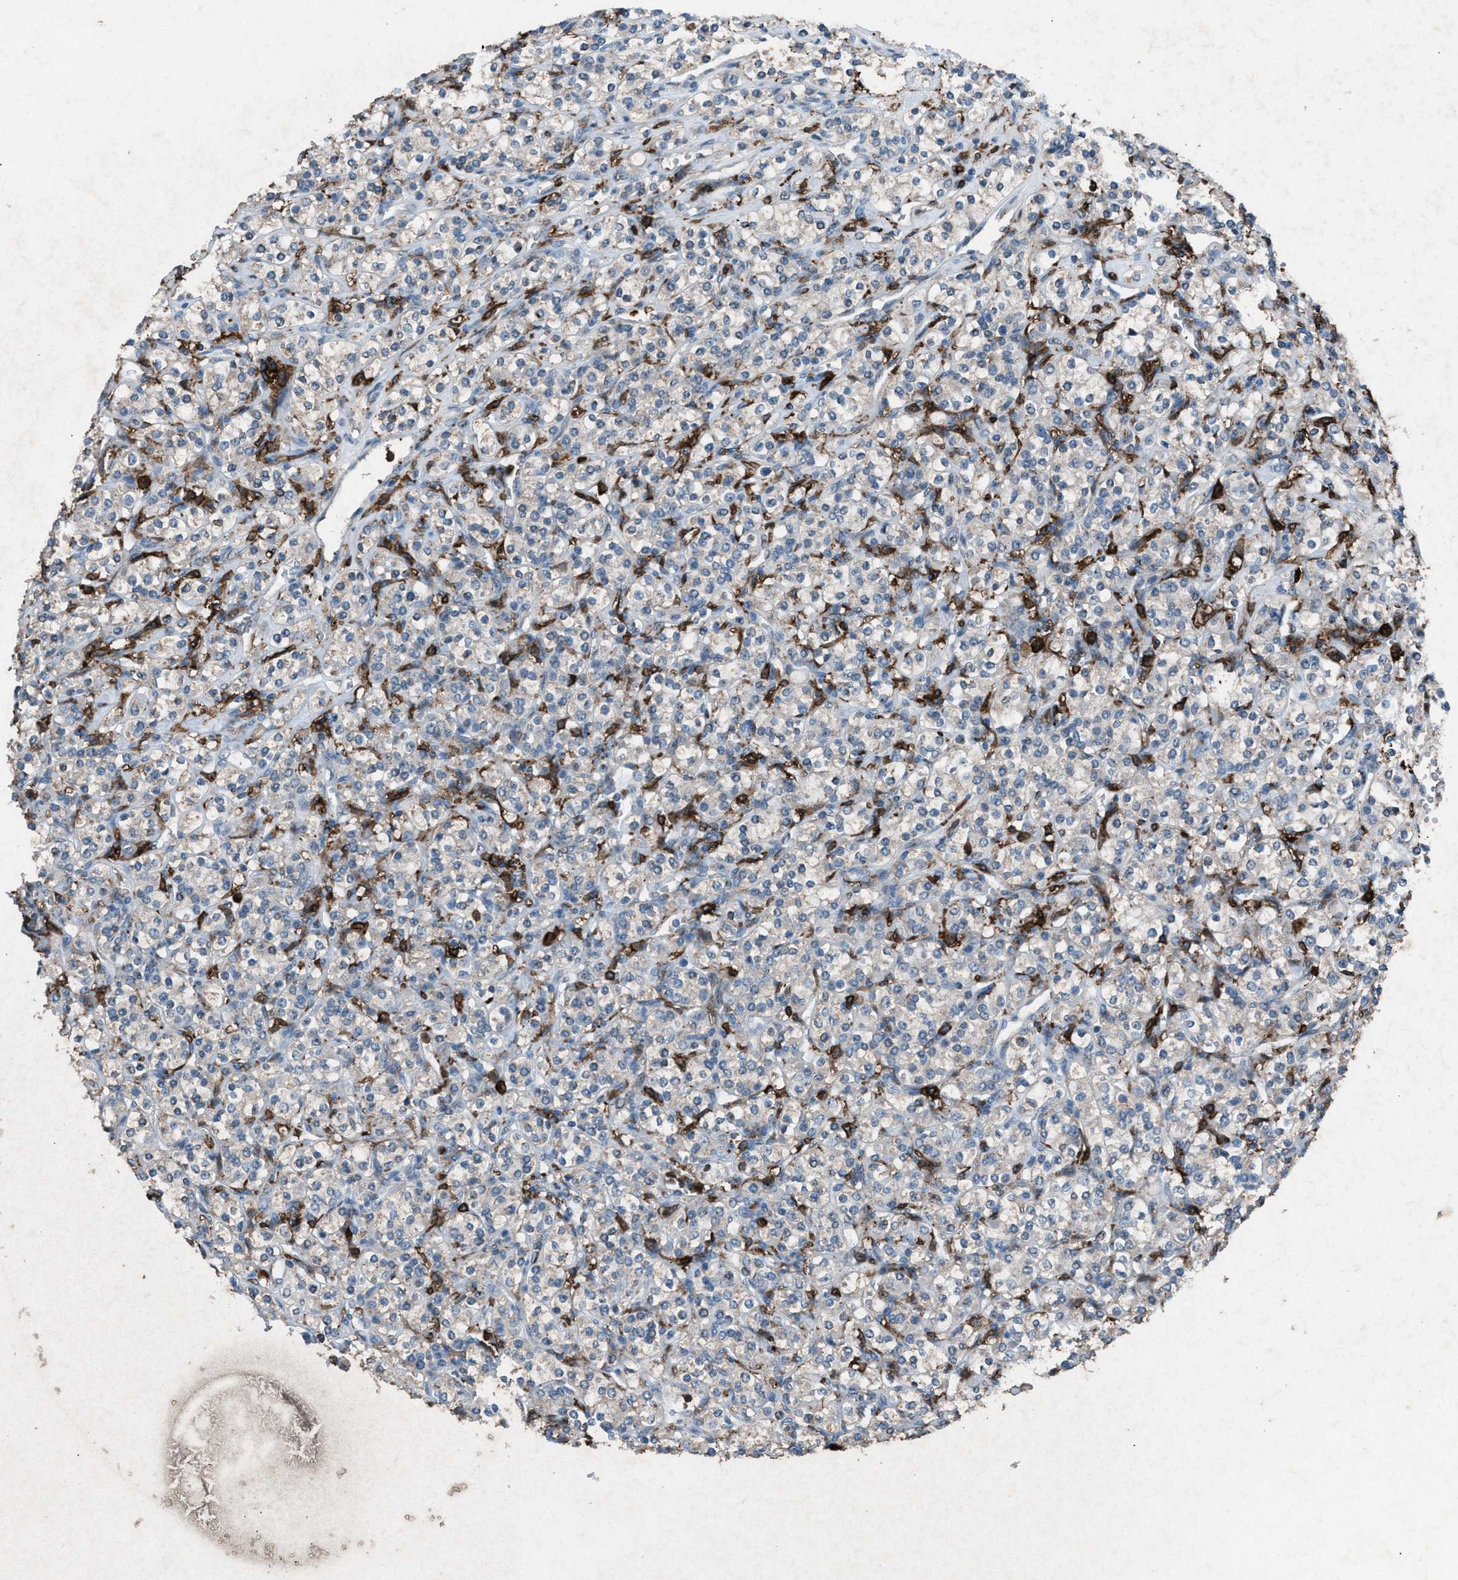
{"staining": {"intensity": "negative", "quantity": "none", "location": "none"}, "tissue": "renal cancer", "cell_type": "Tumor cells", "image_type": "cancer", "snomed": [{"axis": "morphology", "description": "Adenocarcinoma, NOS"}, {"axis": "topography", "description": "Kidney"}], "caption": "Micrograph shows no significant protein positivity in tumor cells of renal cancer.", "gene": "FCER1G", "patient": {"sex": "male", "age": 77}}